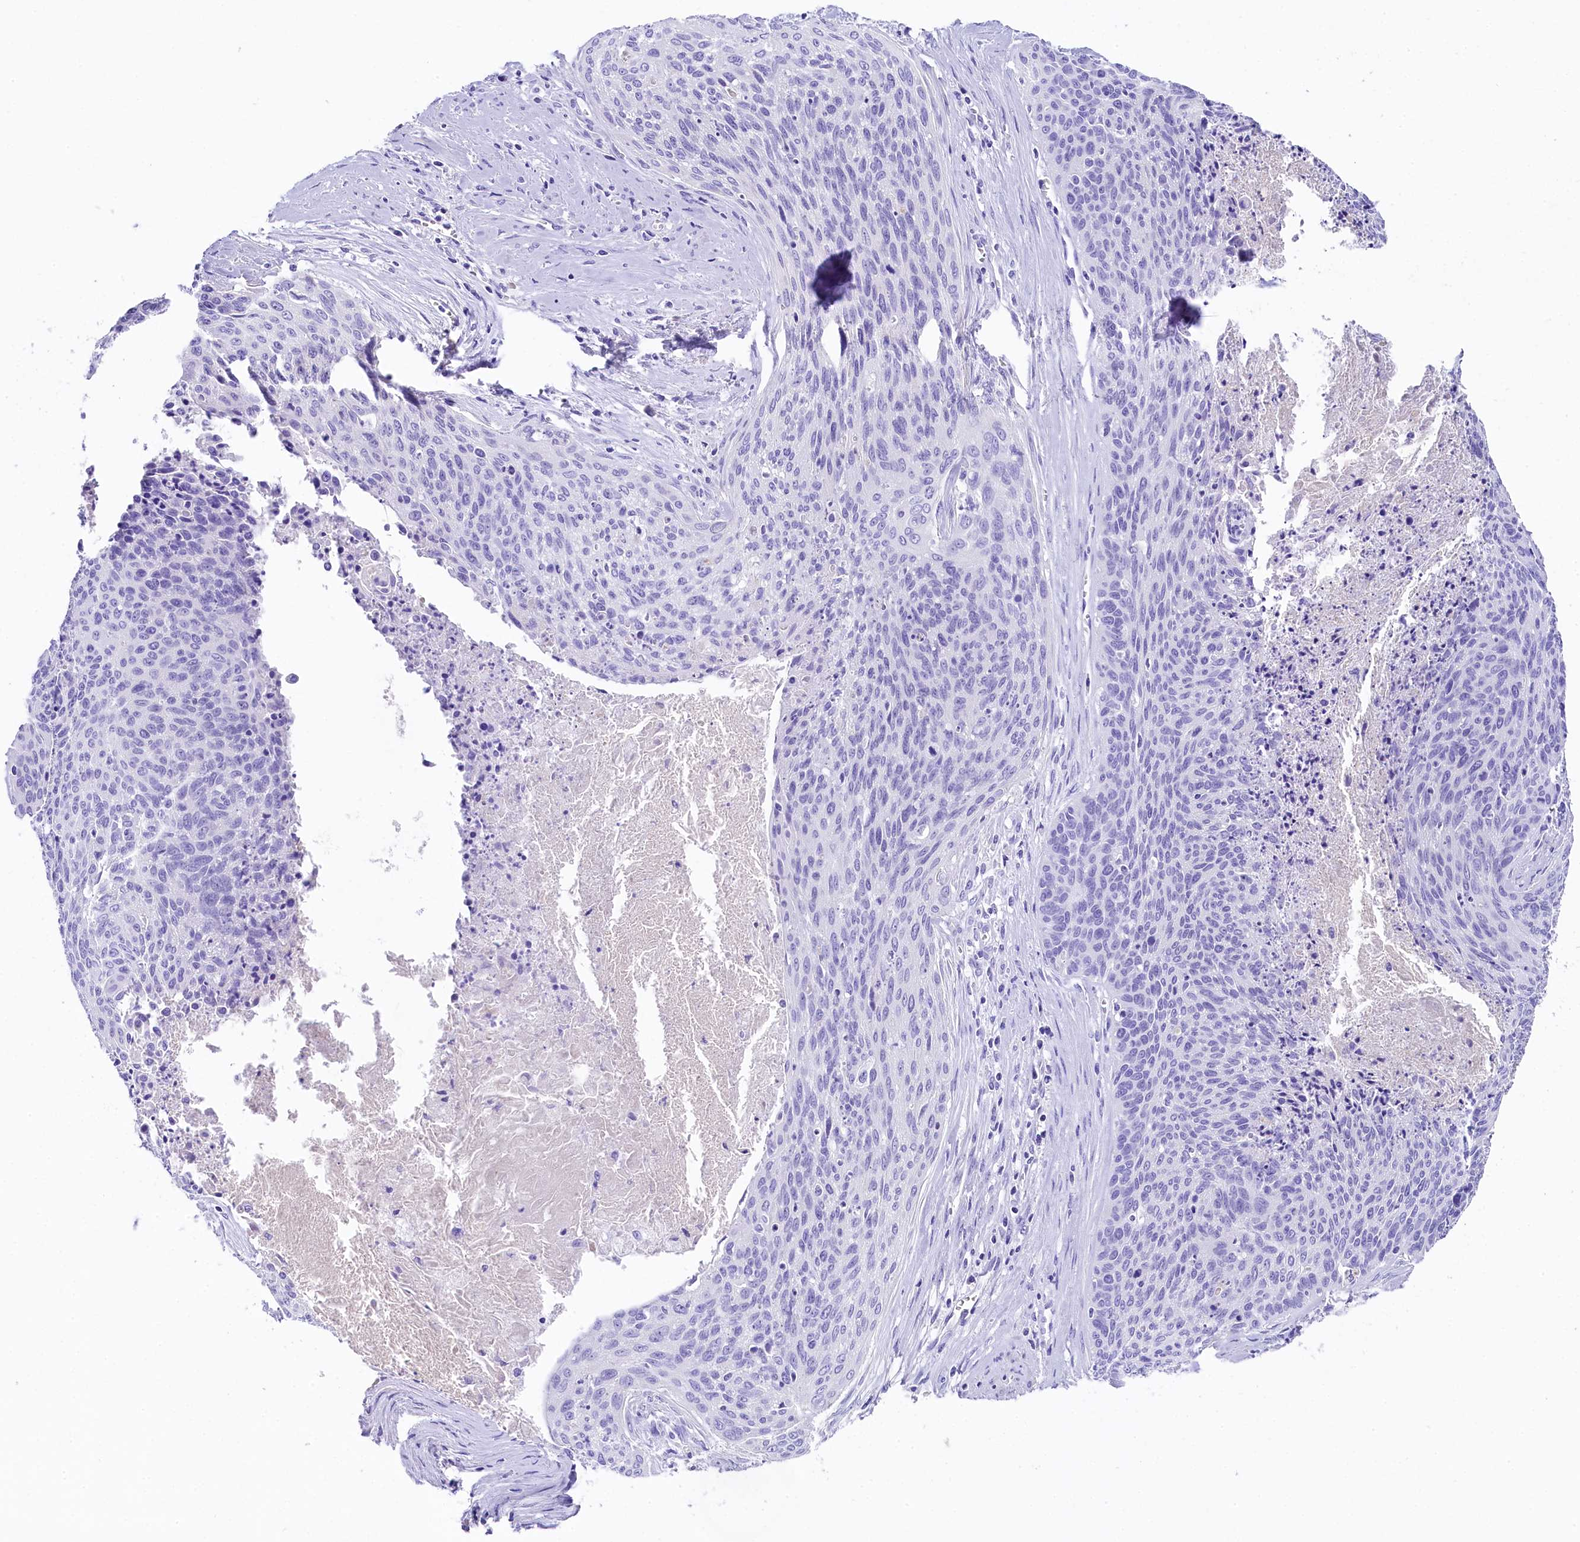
{"staining": {"intensity": "negative", "quantity": "none", "location": "none"}, "tissue": "cervical cancer", "cell_type": "Tumor cells", "image_type": "cancer", "snomed": [{"axis": "morphology", "description": "Squamous cell carcinoma, NOS"}, {"axis": "topography", "description": "Cervix"}], "caption": "Tumor cells are negative for protein expression in human squamous cell carcinoma (cervical). (DAB immunohistochemistry visualized using brightfield microscopy, high magnification).", "gene": "SKIDA1", "patient": {"sex": "female", "age": 55}}